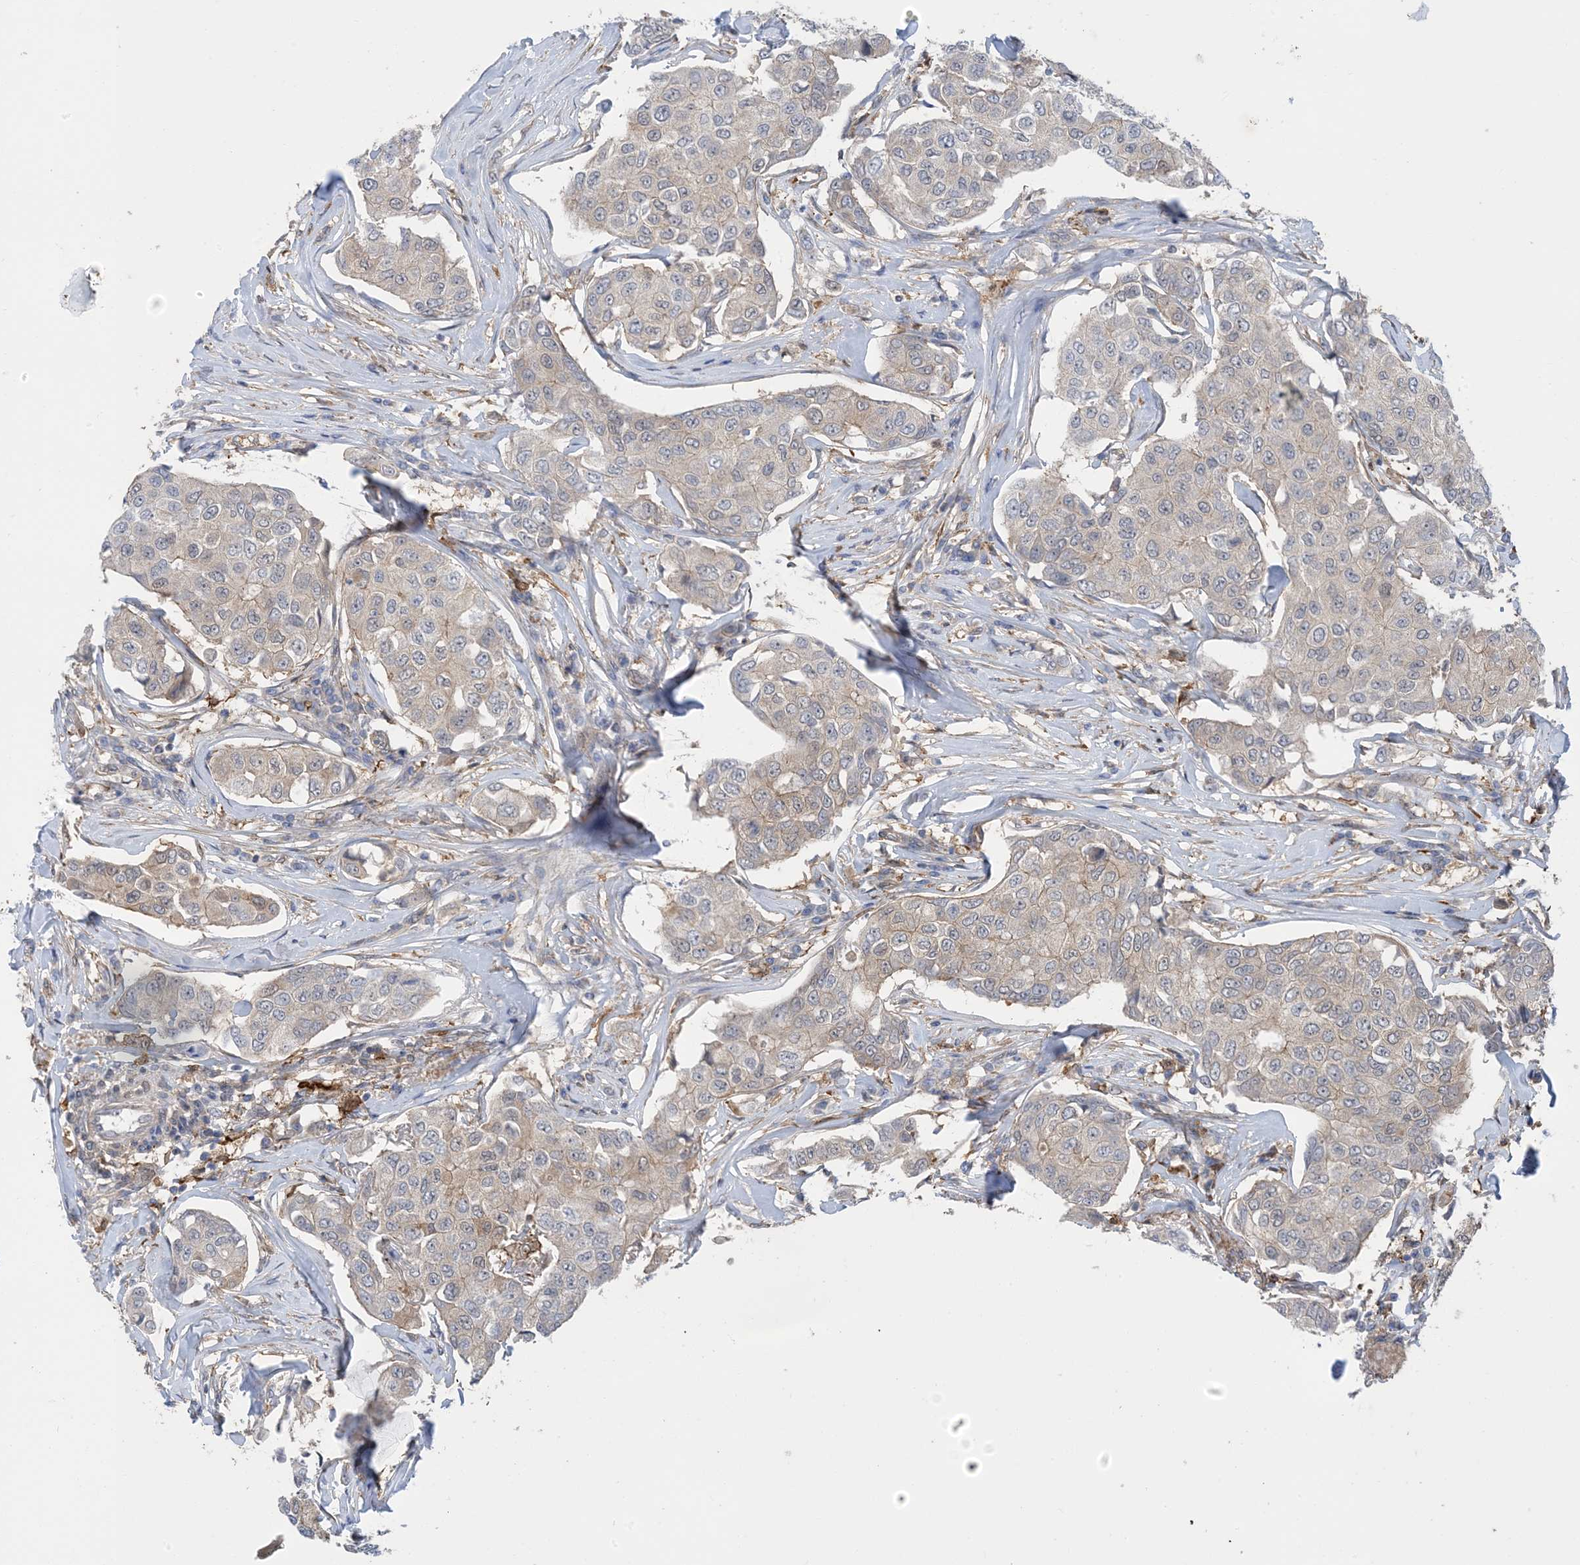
{"staining": {"intensity": "weak", "quantity": "<25%", "location": "cytoplasmic/membranous"}, "tissue": "breast cancer", "cell_type": "Tumor cells", "image_type": "cancer", "snomed": [{"axis": "morphology", "description": "Duct carcinoma"}, {"axis": "topography", "description": "Breast"}], "caption": "This photomicrograph is of breast infiltrating ductal carcinoma stained with immunohistochemistry (IHC) to label a protein in brown with the nuclei are counter-stained blue. There is no staining in tumor cells.", "gene": "HS1BP3", "patient": {"sex": "female", "age": 80}}